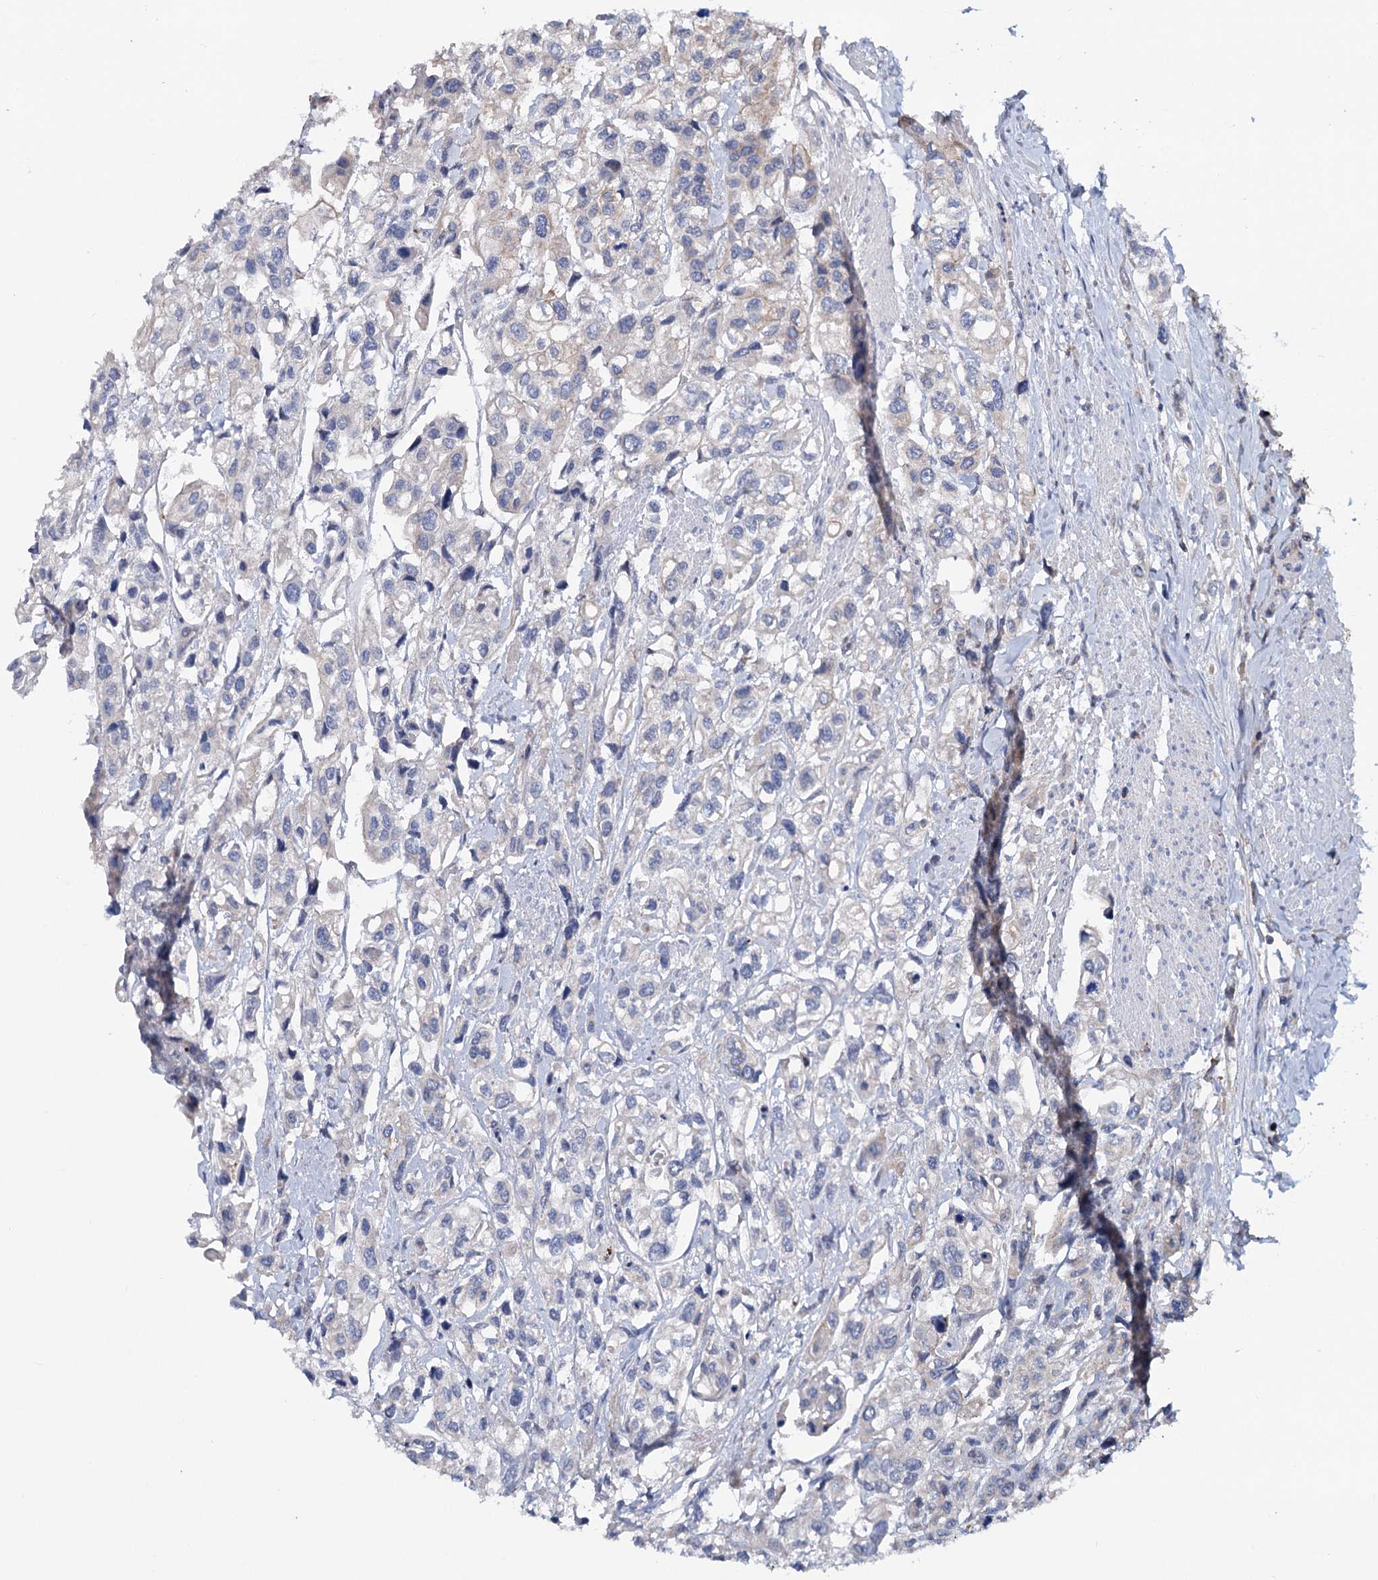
{"staining": {"intensity": "negative", "quantity": "none", "location": "none"}, "tissue": "urothelial cancer", "cell_type": "Tumor cells", "image_type": "cancer", "snomed": [{"axis": "morphology", "description": "Urothelial carcinoma, High grade"}, {"axis": "topography", "description": "Urinary bladder"}], "caption": "This is a micrograph of IHC staining of high-grade urothelial carcinoma, which shows no positivity in tumor cells. Nuclei are stained in blue.", "gene": "LRCH4", "patient": {"sex": "male", "age": 67}}